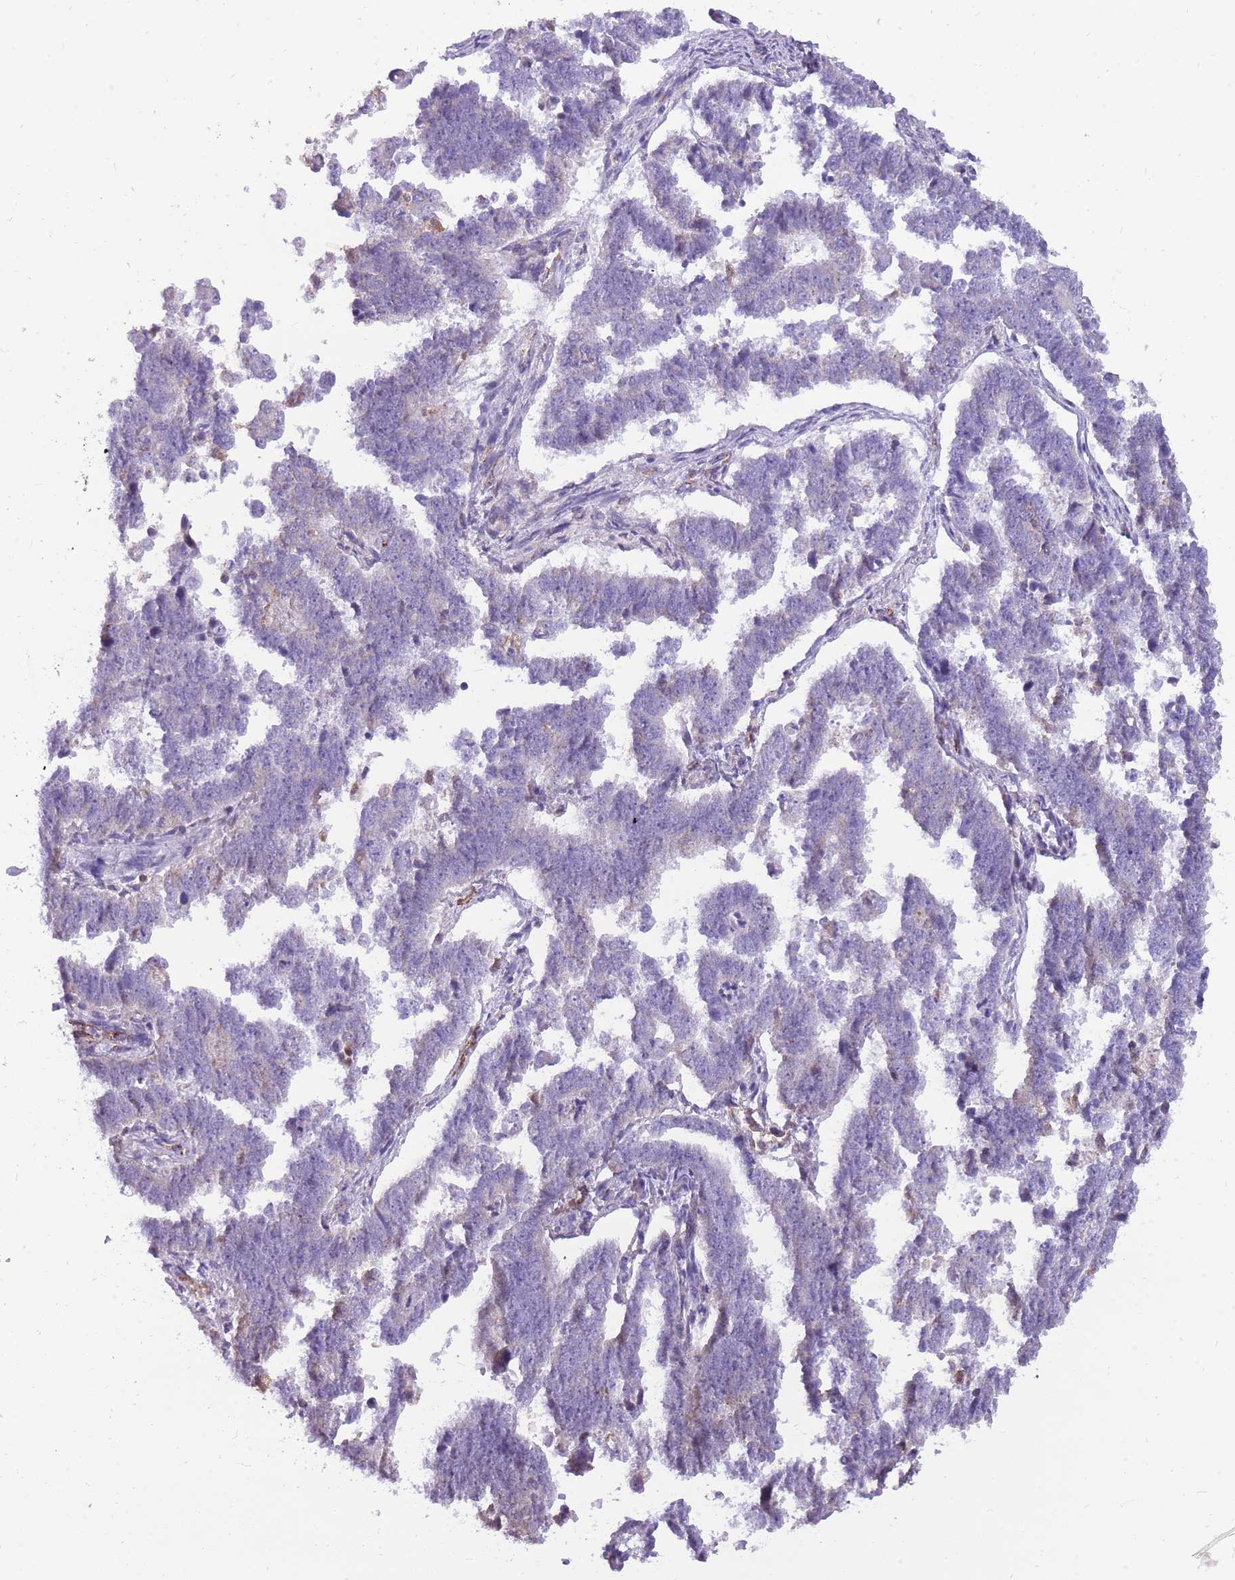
{"staining": {"intensity": "negative", "quantity": "none", "location": "none"}, "tissue": "endometrial cancer", "cell_type": "Tumor cells", "image_type": "cancer", "snomed": [{"axis": "morphology", "description": "Adenocarcinoma, NOS"}, {"axis": "topography", "description": "Endometrium"}], "caption": "High power microscopy image of an IHC micrograph of adenocarcinoma (endometrial), revealing no significant positivity in tumor cells.", "gene": "PCNX1", "patient": {"sex": "female", "age": 75}}